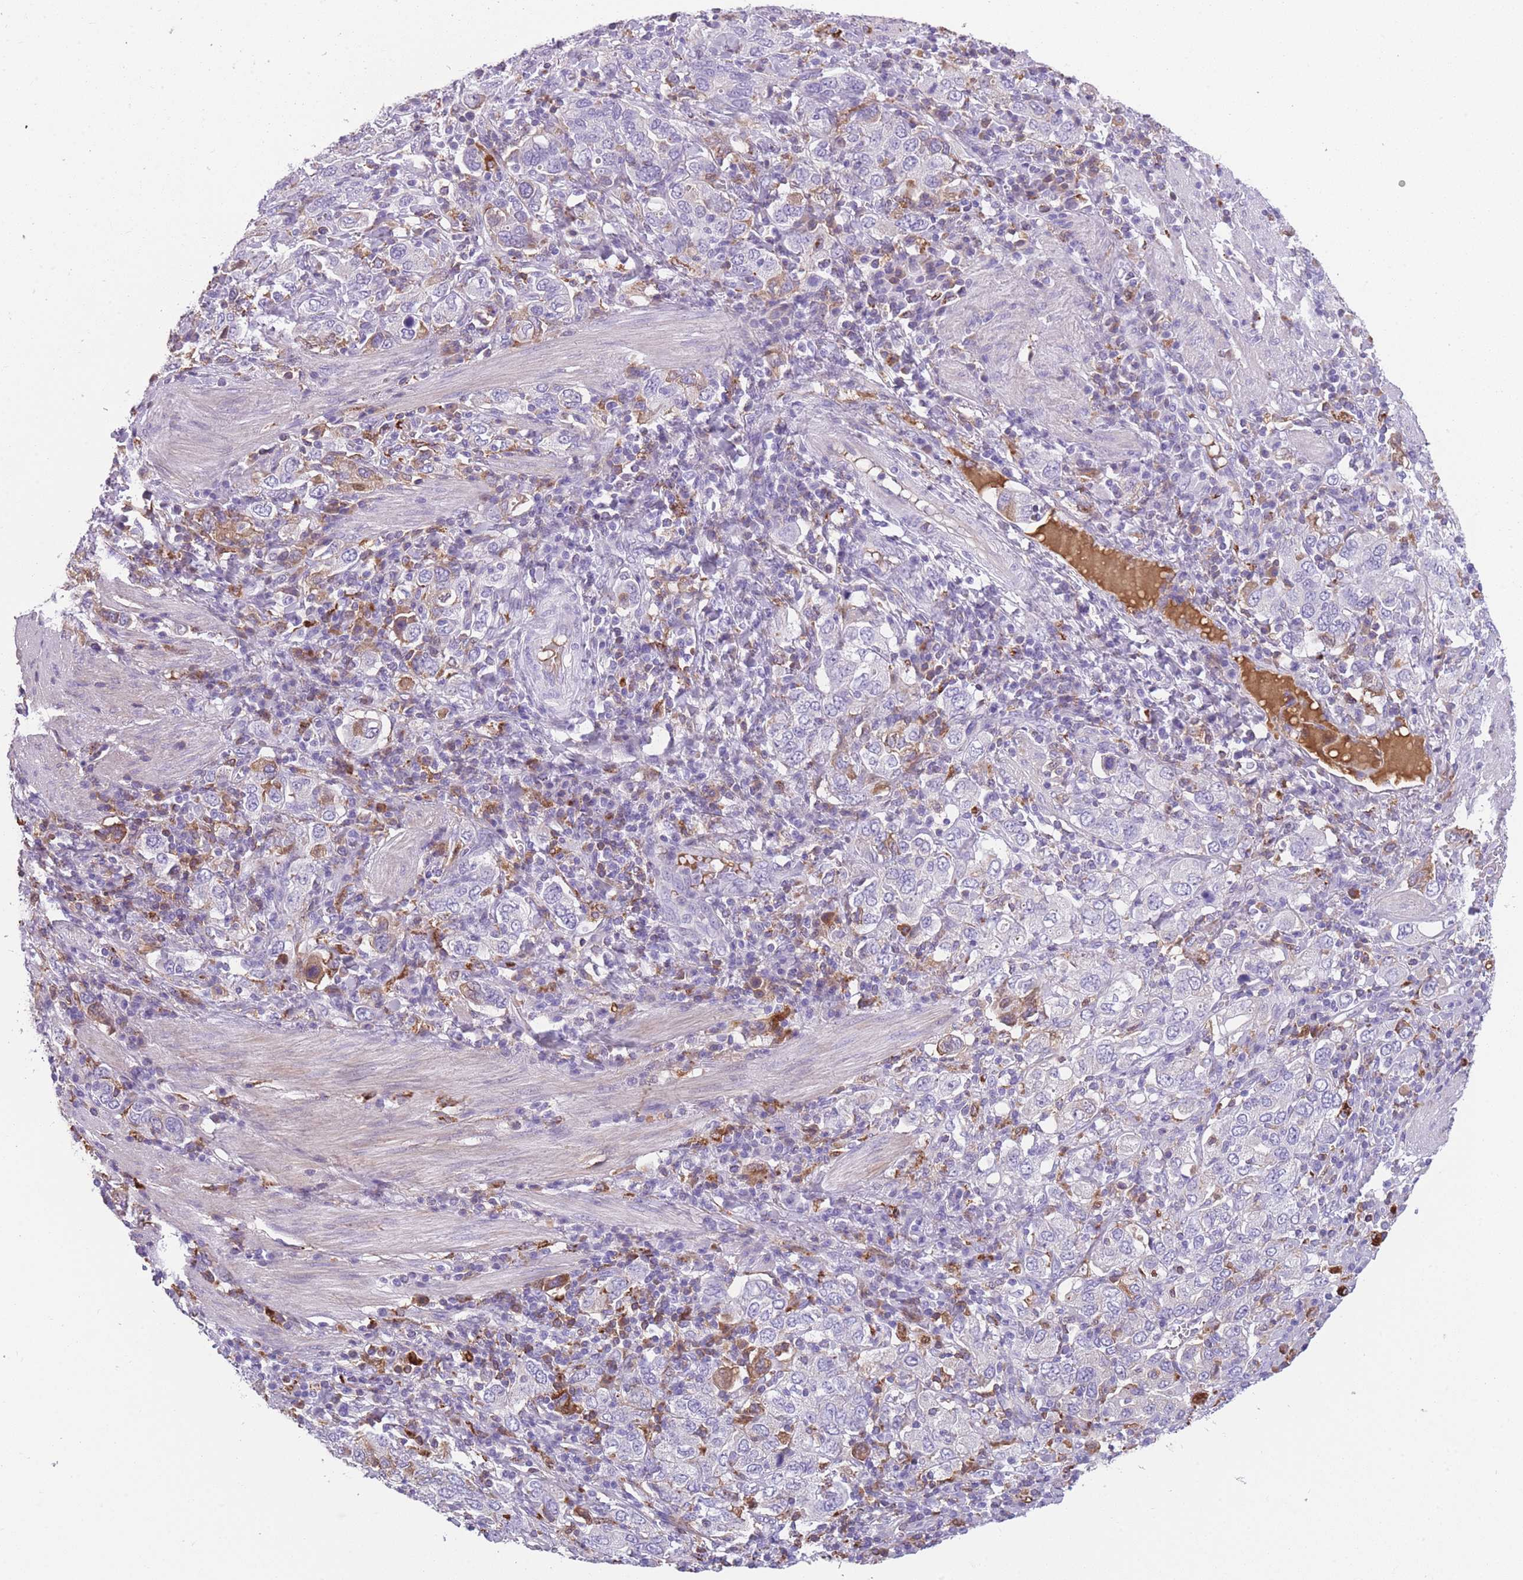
{"staining": {"intensity": "negative", "quantity": "none", "location": "none"}, "tissue": "stomach cancer", "cell_type": "Tumor cells", "image_type": "cancer", "snomed": [{"axis": "morphology", "description": "Adenocarcinoma, NOS"}, {"axis": "topography", "description": "Stomach, upper"}, {"axis": "topography", "description": "Stomach"}], "caption": "Protein analysis of stomach cancer (adenocarcinoma) demonstrates no significant positivity in tumor cells.", "gene": "GNAT1", "patient": {"sex": "male", "age": 62}}